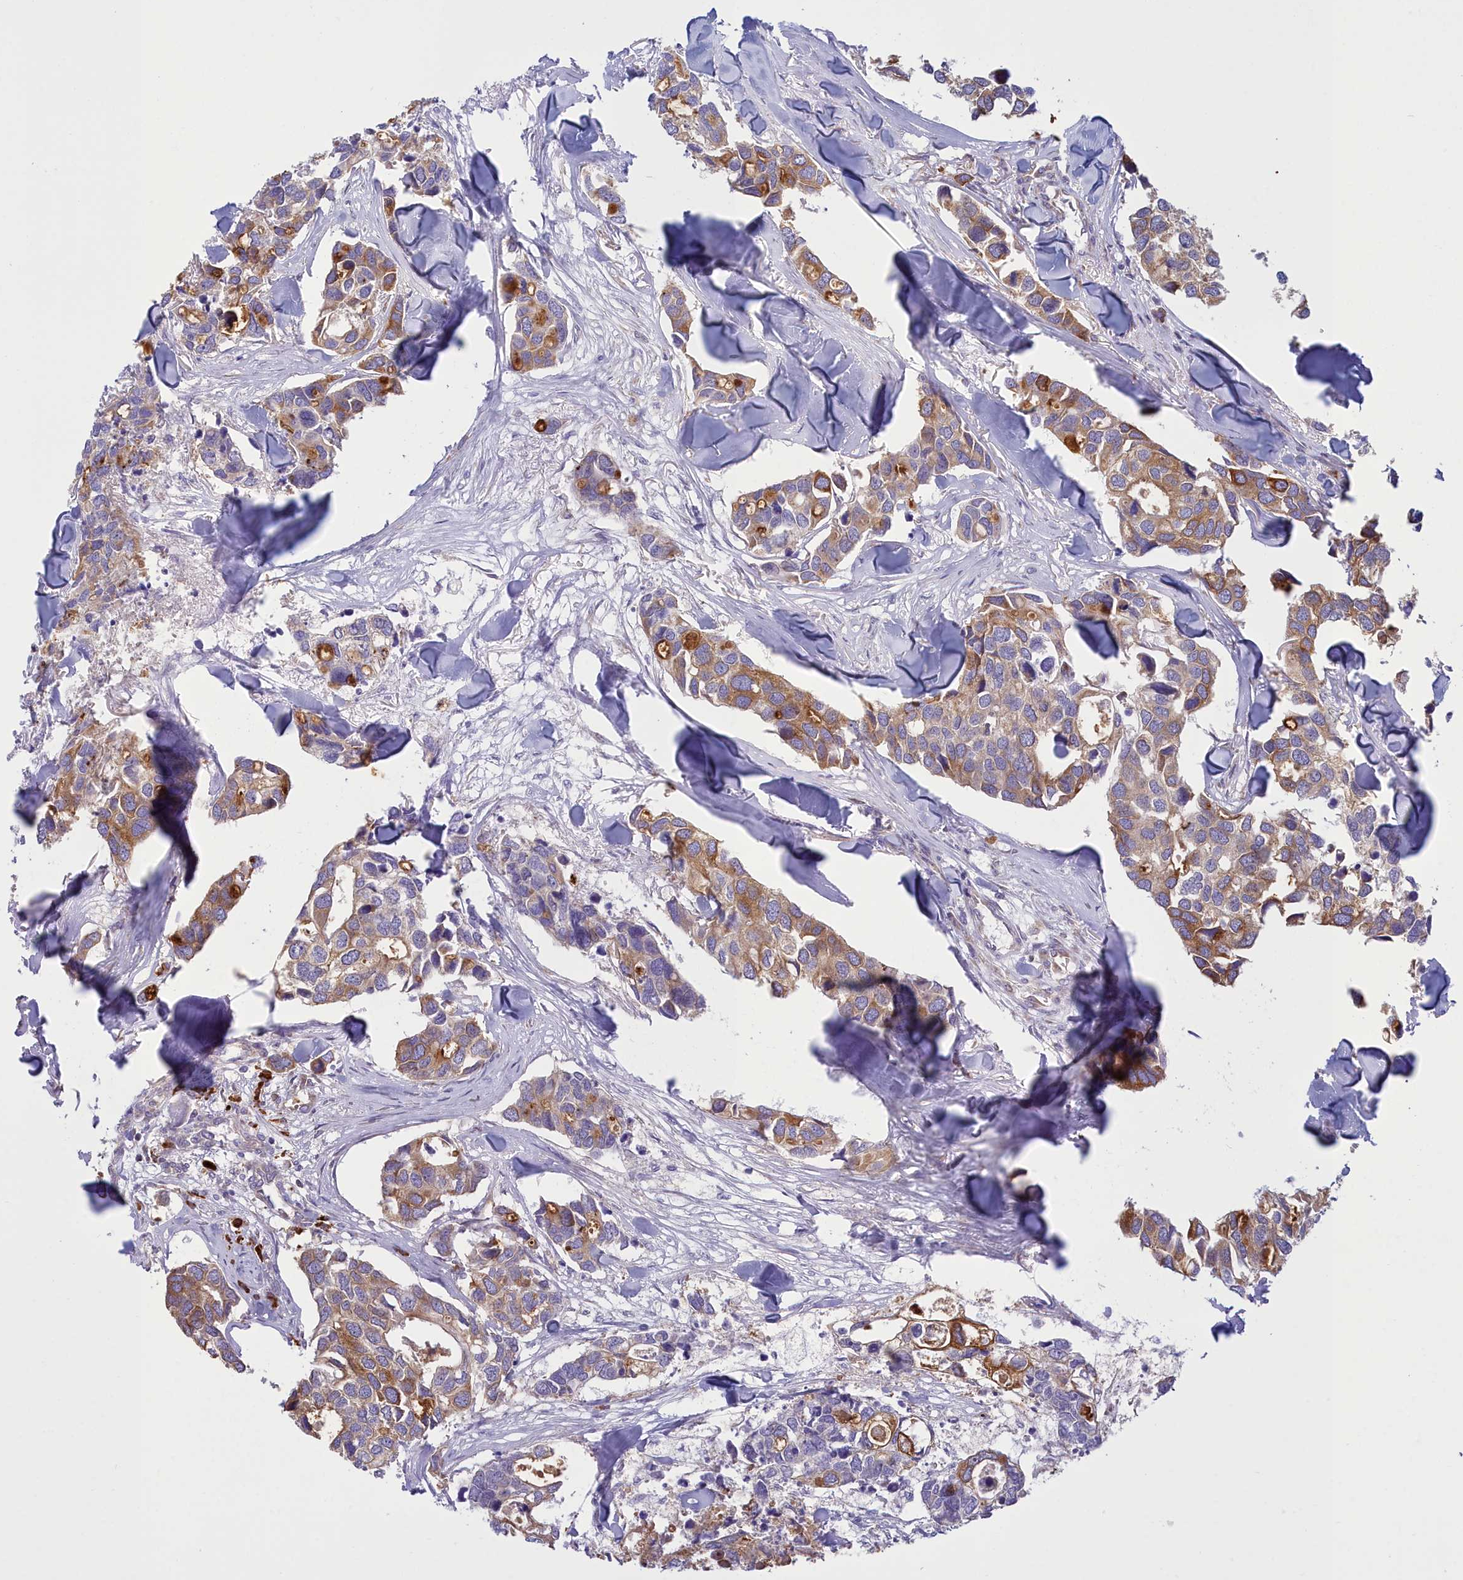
{"staining": {"intensity": "moderate", "quantity": ">75%", "location": "cytoplasmic/membranous"}, "tissue": "breast cancer", "cell_type": "Tumor cells", "image_type": "cancer", "snomed": [{"axis": "morphology", "description": "Duct carcinoma"}, {"axis": "topography", "description": "Breast"}], "caption": "IHC staining of breast cancer (infiltrating ductal carcinoma), which shows medium levels of moderate cytoplasmic/membranous expression in approximately >75% of tumor cells indicating moderate cytoplasmic/membranous protein staining. The staining was performed using DAB (3,3'-diaminobenzidine) (brown) for protein detection and nuclei were counterstained in hematoxylin (blue).", "gene": "HM13", "patient": {"sex": "female", "age": 83}}